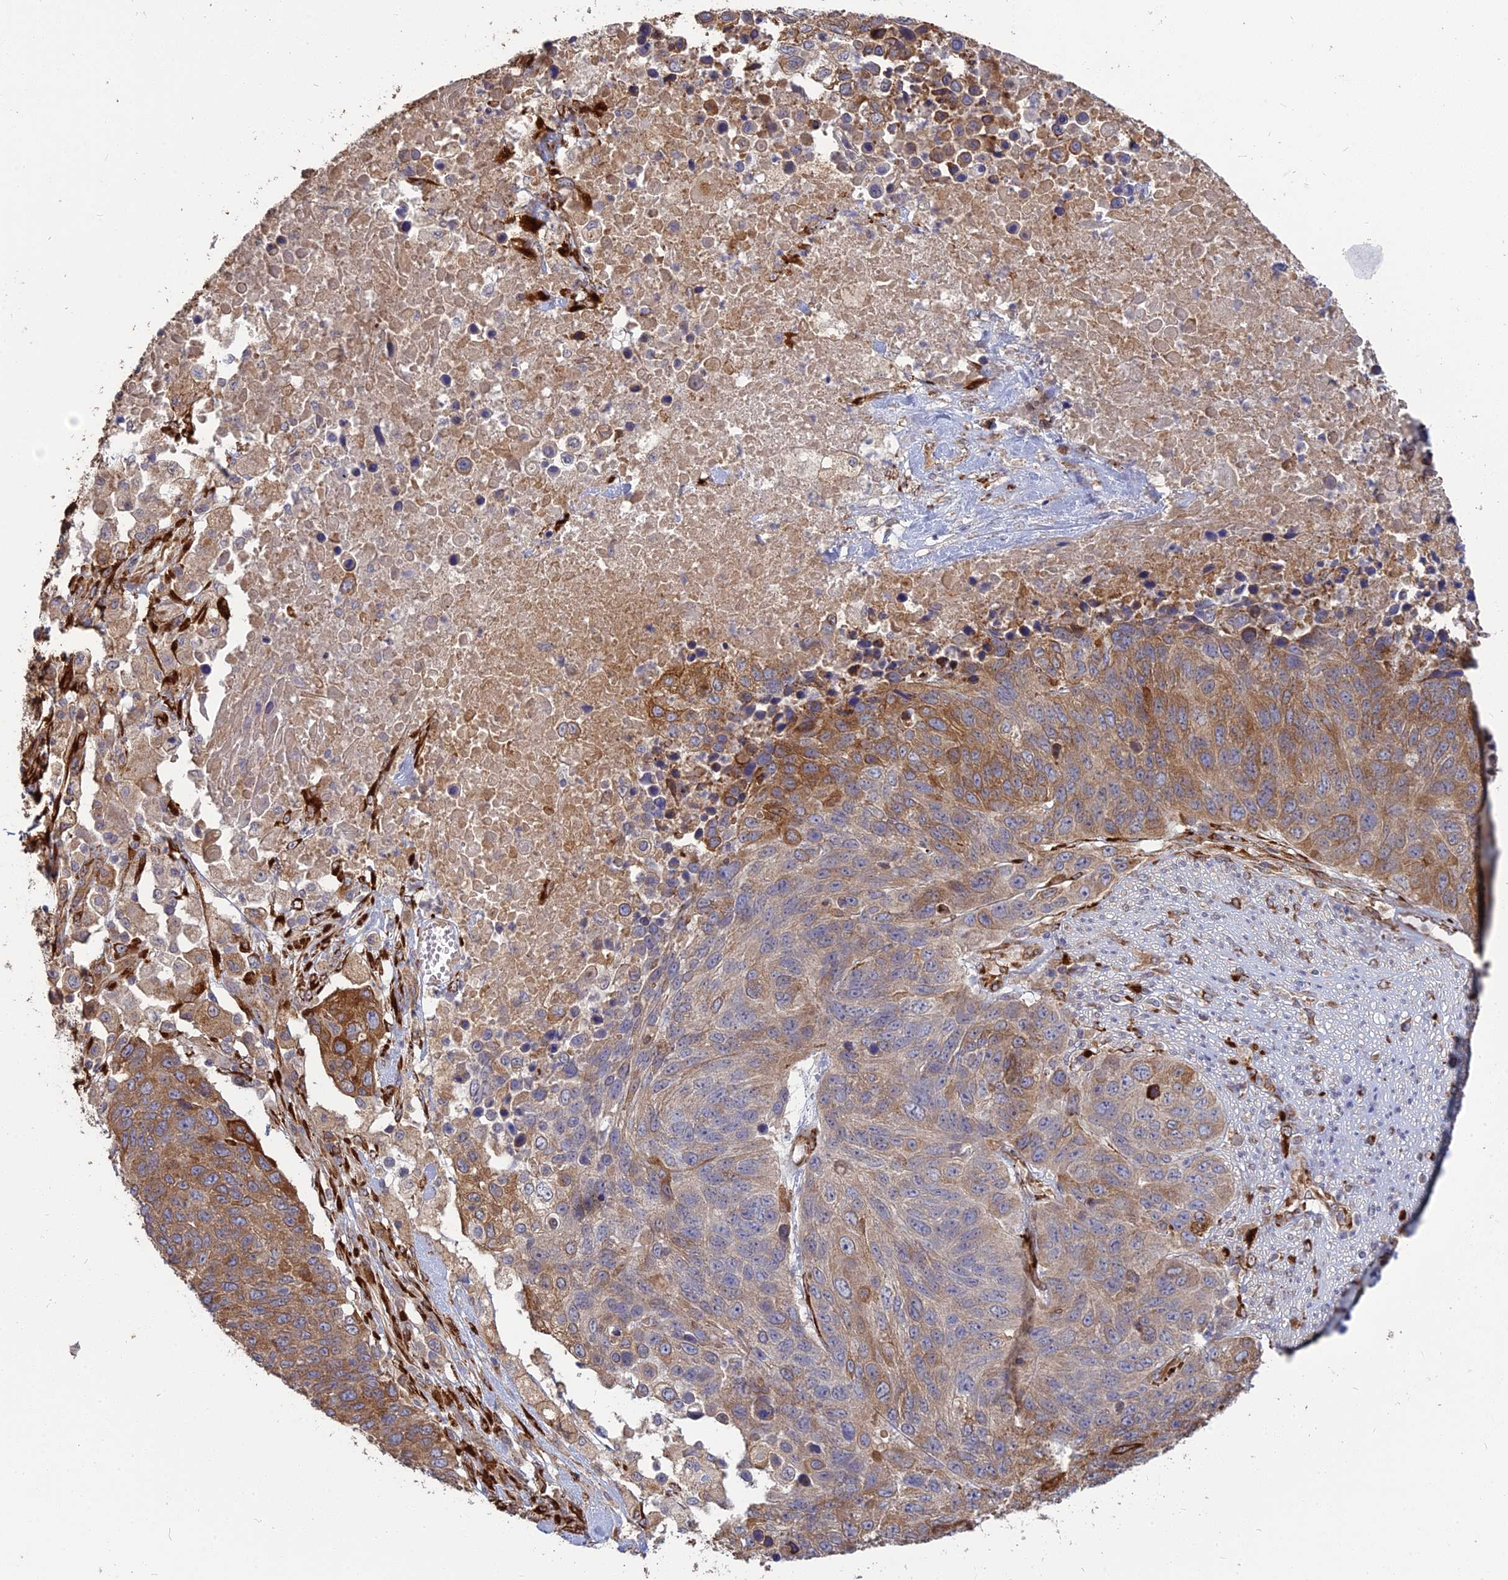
{"staining": {"intensity": "moderate", "quantity": ">75%", "location": "cytoplasmic/membranous"}, "tissue": "lung cancer", "cell_type": "Tumor cells", "image_type": "cancer", "snomed": [{"axis": "morphology", "description": "Normal tissue, NOS"}, {"axis": "morphology", "description": "Squamous cell carcinoma, NOS"}, {"axis": "topography", "description": "Lymph node"}, {"axis": "topography", "description": "Lung"}], "caption": "The image demonstrates a brown stain indicating the presence of a protein in the cytoplasmic/membranous of tumor cells in lung squamous cell carcinoma.", "gene": "PPIC", "patient": {"sex": "male", "age": 66}}